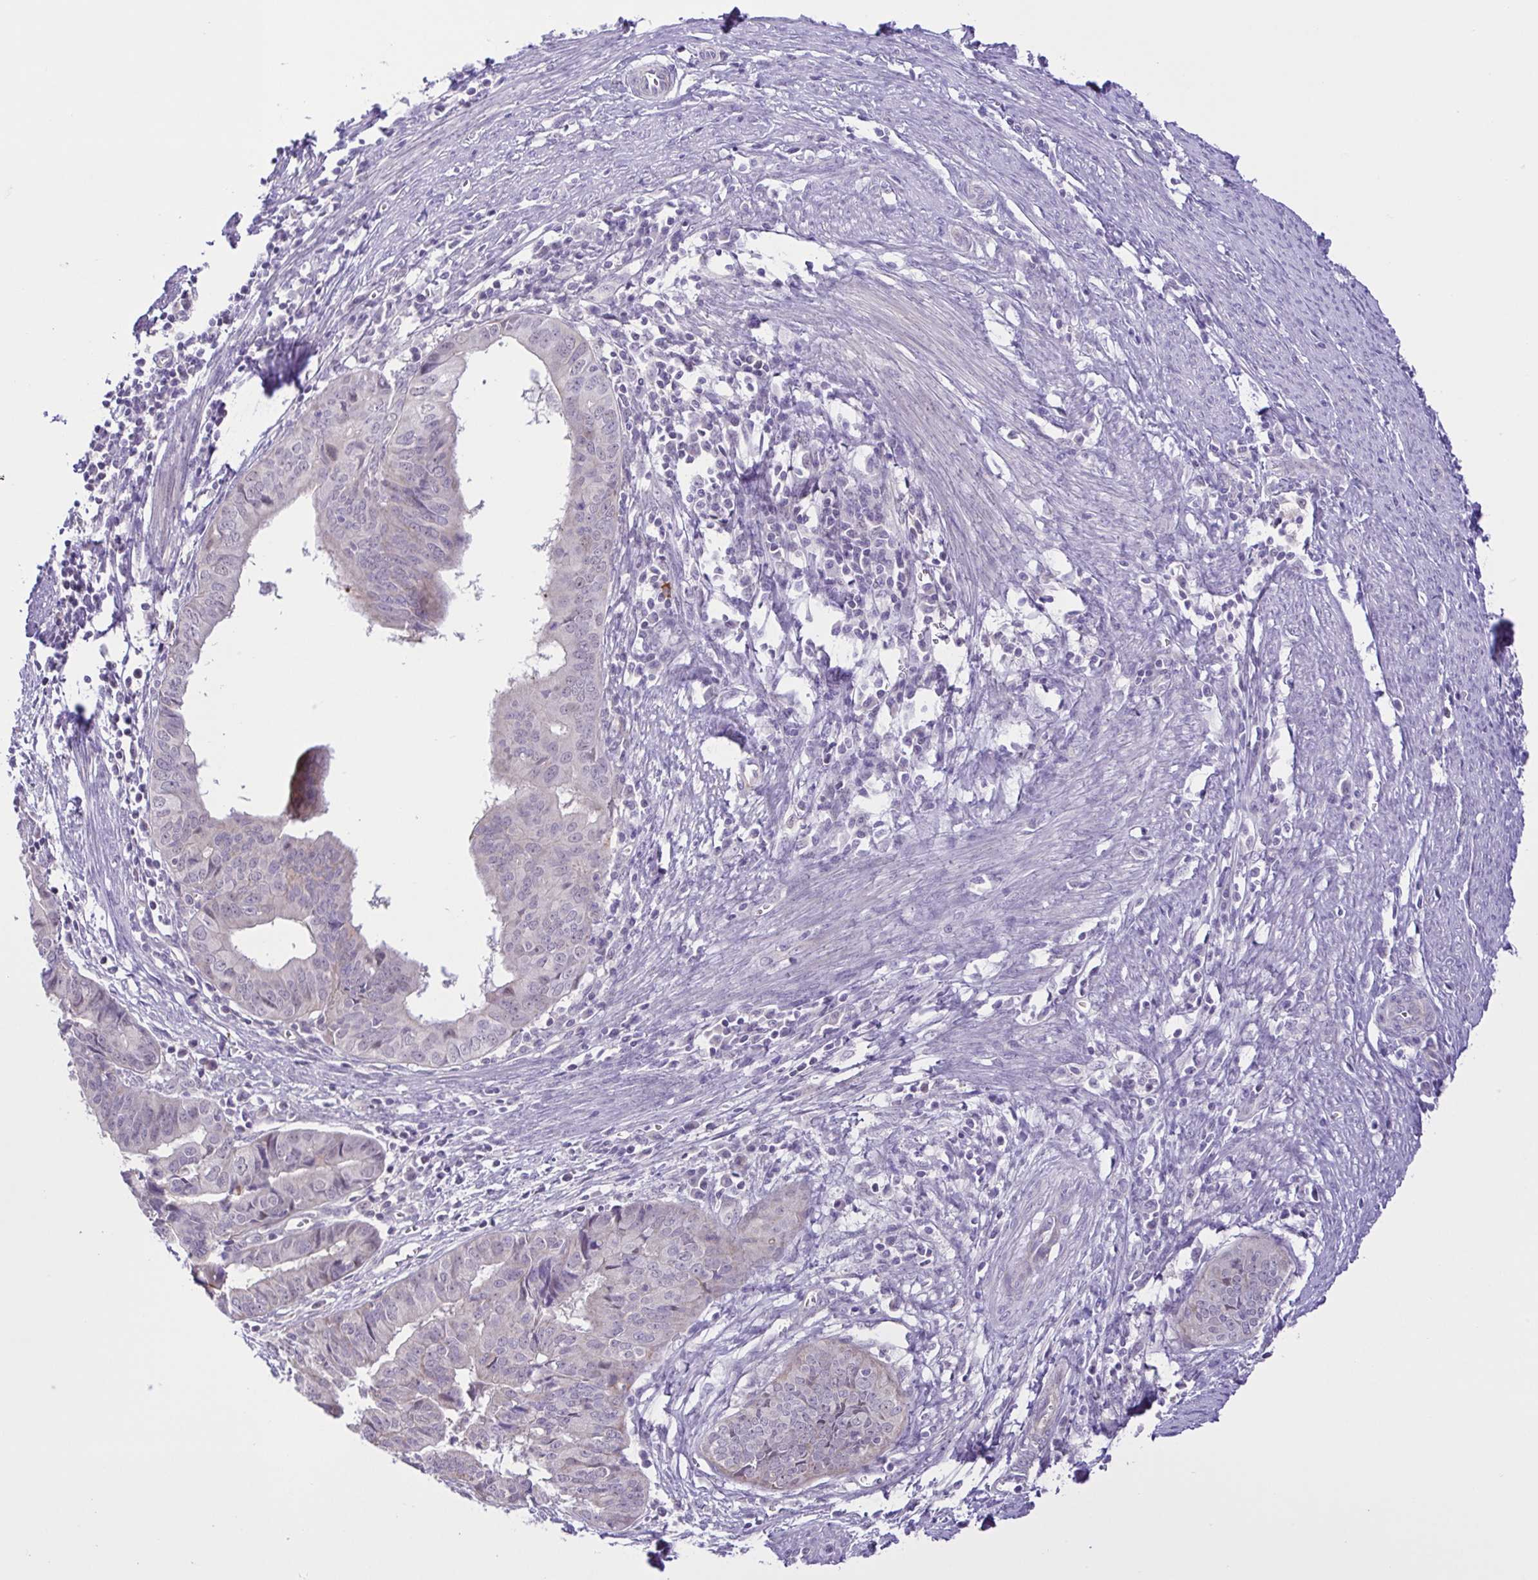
{"staining": {"intensity": "negative", "quantity": "none", "location": "none"}, "tissue": "endometrial cancer", "cell_type": "Tumor cells", "image_type": "cancer", "snomed": [{"axis": "morphology", "description": "Adenocarcinoma, NOS"}, {"axis": "topography", "description": "Endometrium"}], "caption": "Tumor cells are negative for brown protein staining in endometrial cancer (adenocarcinoma).", "gene": "DCLK2", "patient": {"sex": "female", "age": 65}}